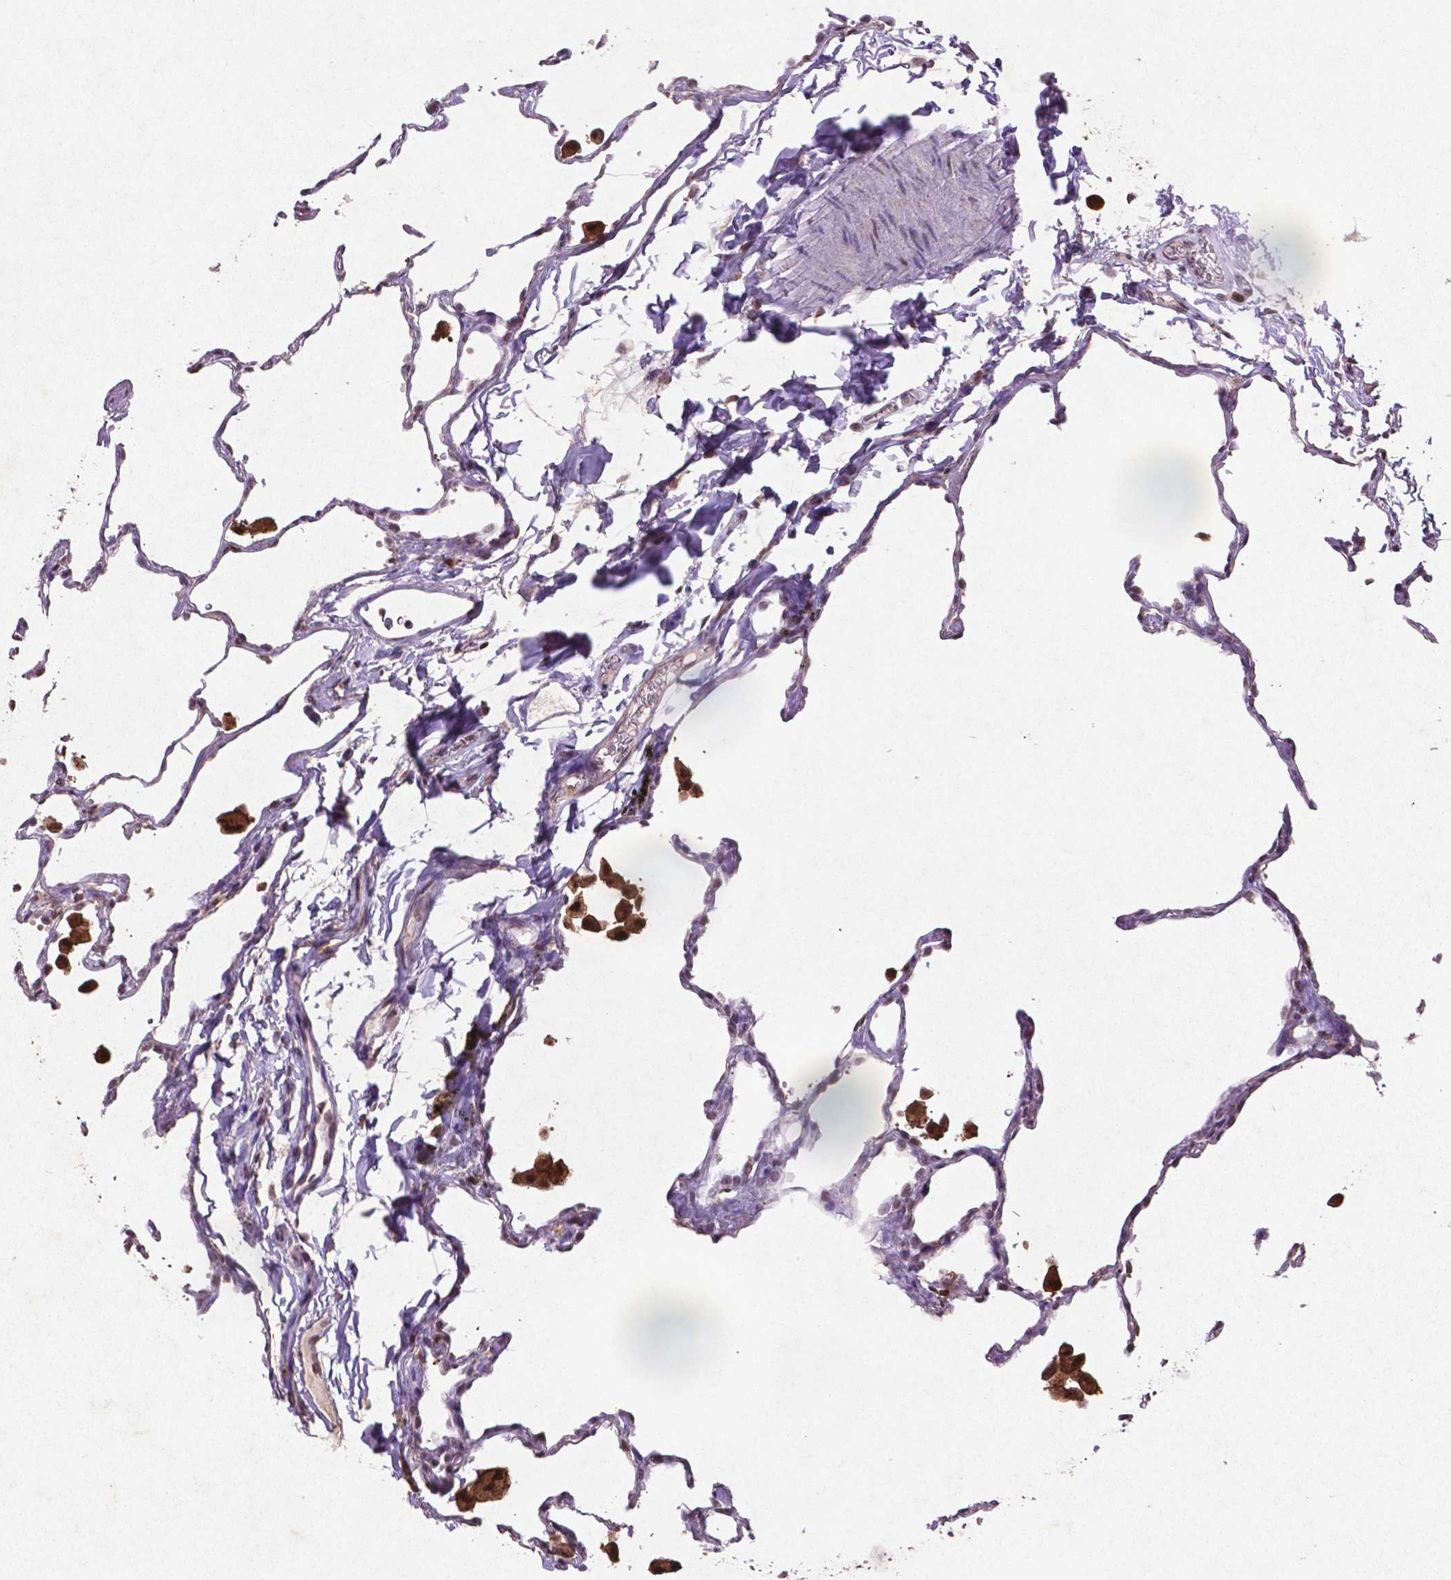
{"staining": {"intensity": "negative", "quantity": "none", "location": "none"}, "tissue": "lung", "cell_type": "Alveolar cells", "image_type": "normal", "snomed": [{"axis": "morphology", "description": "Normal tissue, NOS"}, {"axis": "topography", "description": "Lung"}], "caption": "IHC micrograph of benign lung: human lung stained with DAB (3,3'-diaminobenzidine) reveals no significant protein staining in alveolar cells. The staining was performed using DAB to visualize the protein expression in brown, while the nuclei were stained in blue with hematoxylin (Magnification: 20x).", "gene": "GLRX", "patient": {"sex": "female", "age": 47}}